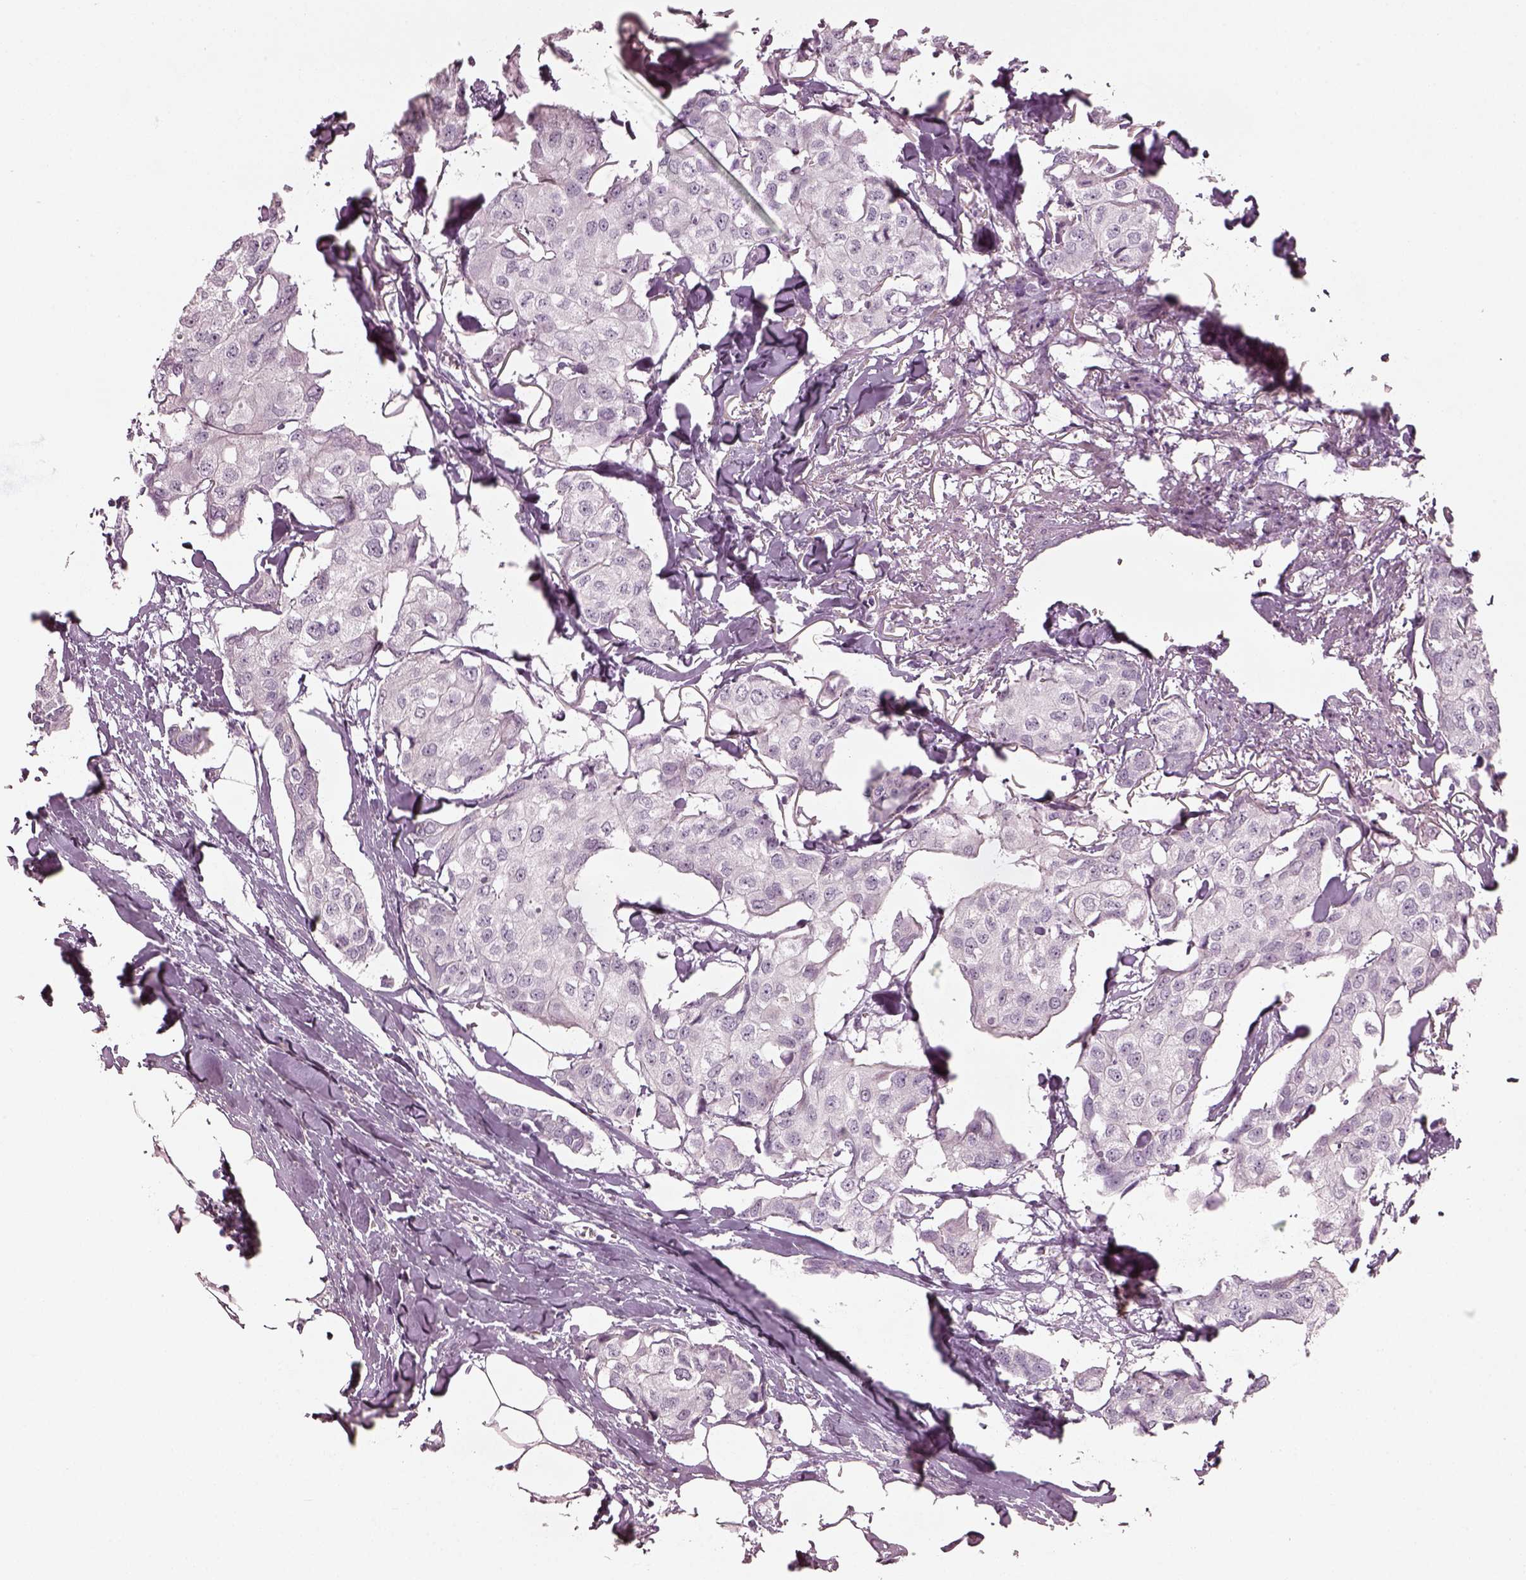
{"staining": {"intensity": "negative", "quantity": "none", "location": "none"}, "tissue": "breast cancer", "cell_type": "Tumor cells", "image_type": "cancer", "snomed": [{"axis": "morphology", "description": "Duct carcinoma"}, {"axis": "topography", "description": "Breast"}], "caption": "Tumor cells are negative for brown protein staining in invasive ductal carcinoma (breast).", "gene": "SPATA6L", "patient": {"sex": "female", "age": 80}}